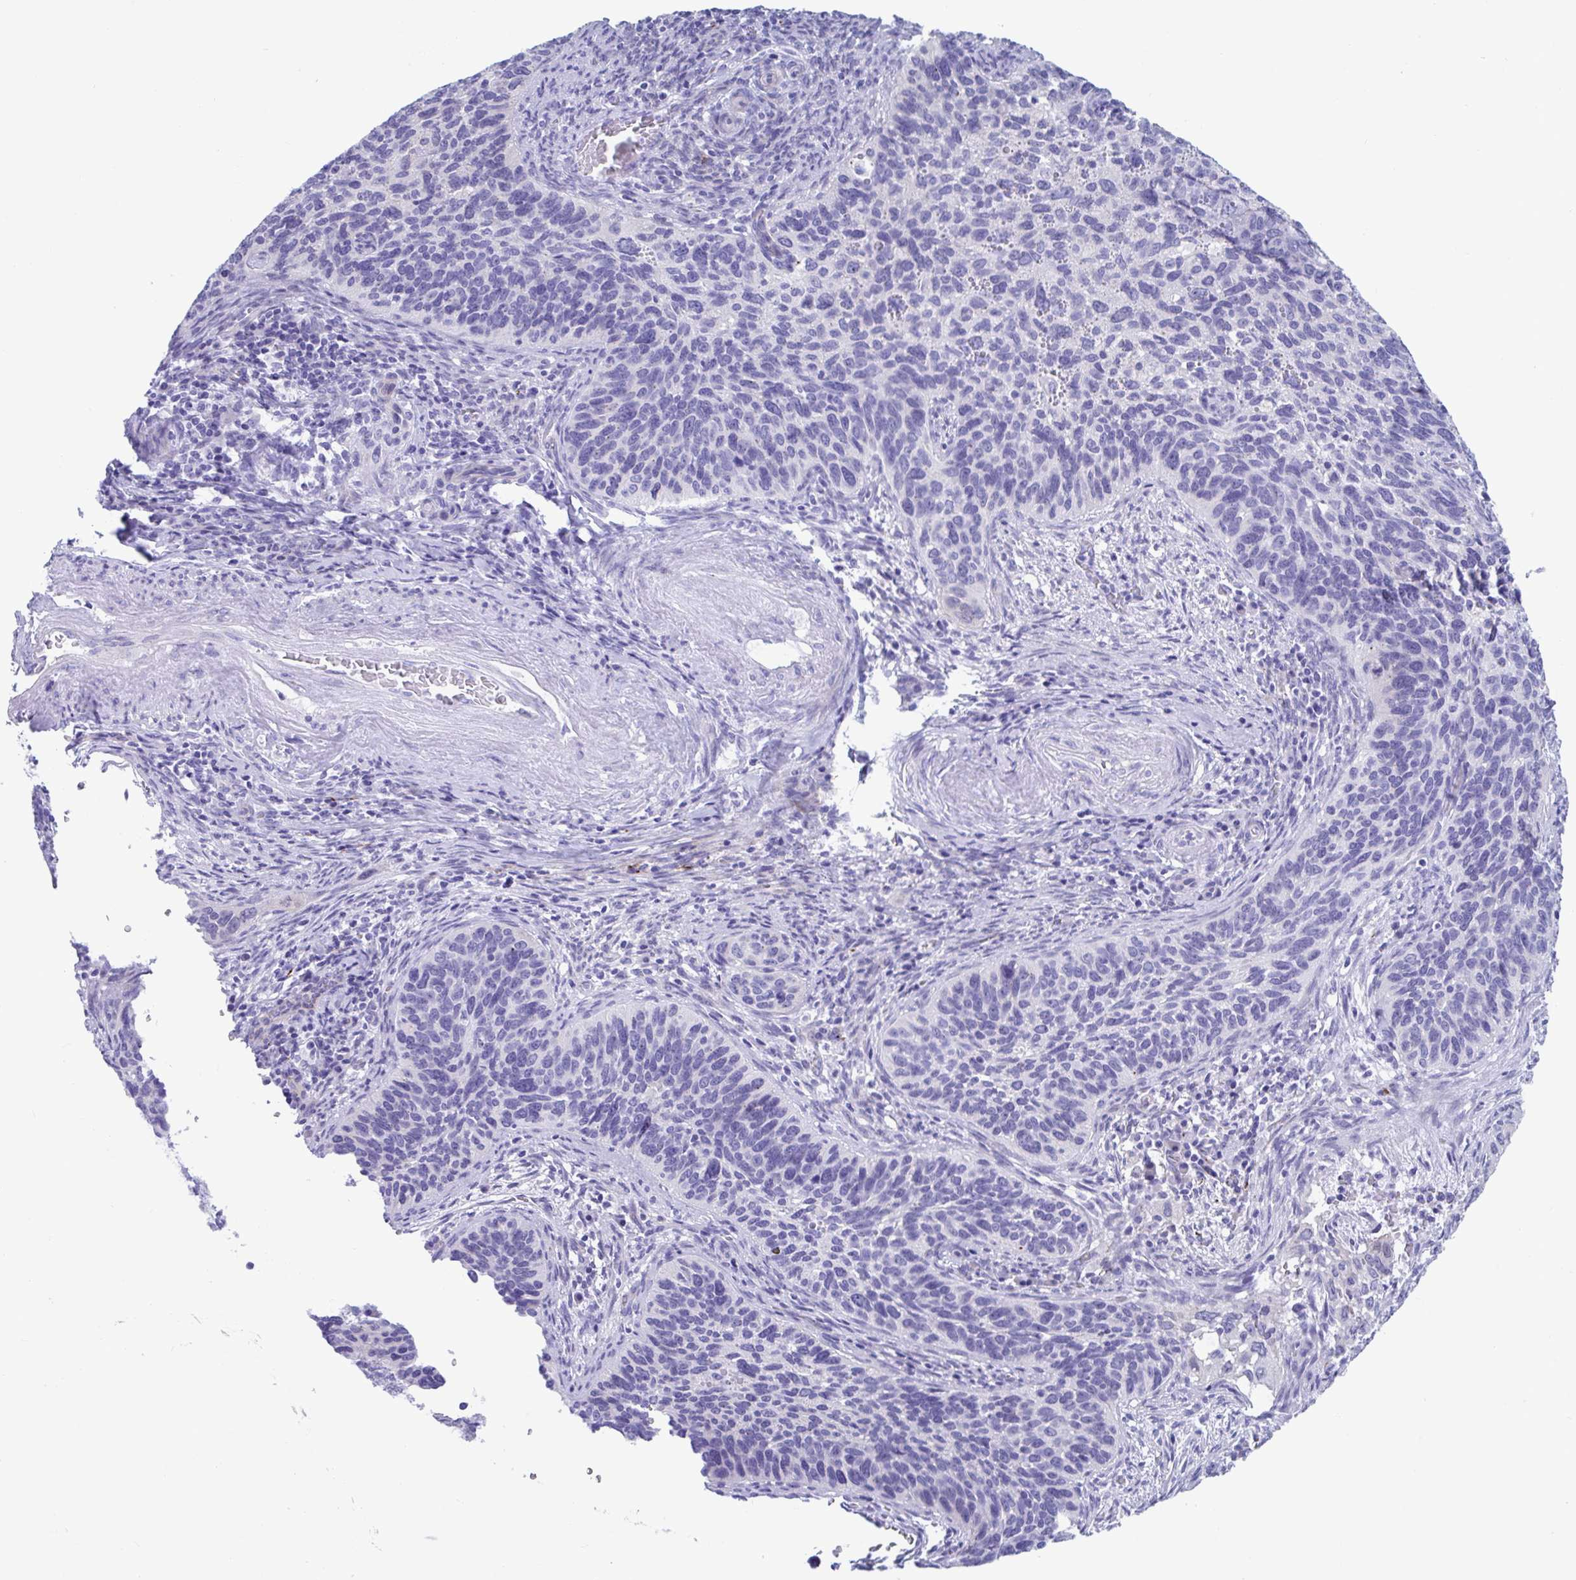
{"staining": {"intensity": "negative", "quantity": "none", "location": "none"}, "tissue": "cervical cancer", "cell_type": "Tumor cells", "image_type": "cancer", "snomed": [{"axis": "morphology", "description": "Squamous cell carcinoma, NOS"}, {"axis": "topography", "description": "Cervix"}], "caption": "This is a histopathology image of immunohistochemistry (IHC) staining of cervical cancer (squamous cell carcinoma), which shows no expression in tumor cells.", "gene": "TTC30B", "patient": {"sex": "female", "age": 51}}